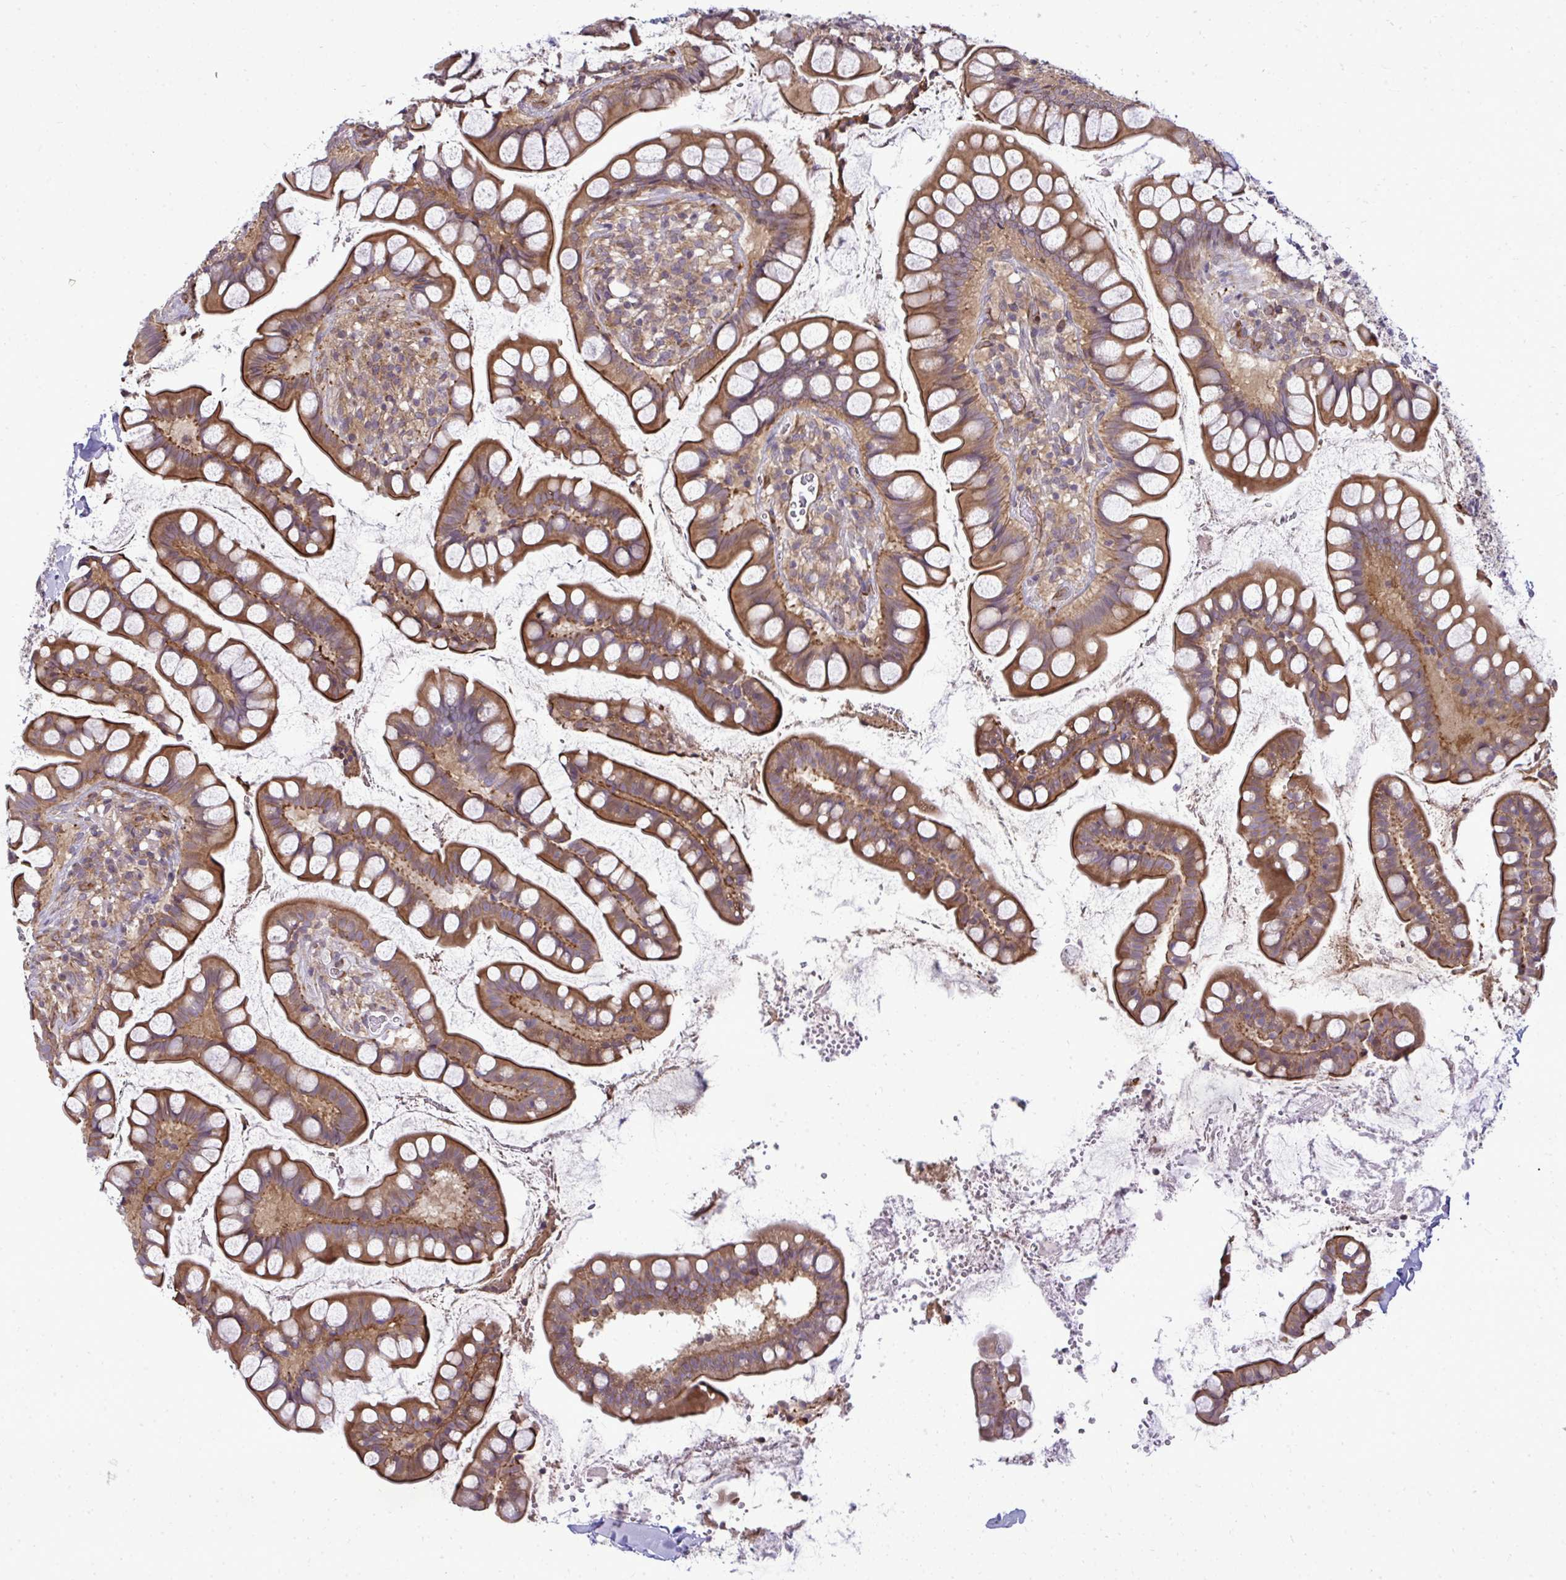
{"staining": {"intensity": "moderate", "quantity": ">75%", "location": "cytoplasmic/membranous"}, "tissue": "small intestine", "cell_type": "Glandular cells", "image_type": "normal", "snomed": [{"axis": "morphology", "description": "Normal tissue, NOS"}, {"axis": "topography", "description": "Small intestine"}], "caption": "Immunohistochemistry image of unremarkable small intestine: small intestine stained using immunohistochemistry reveals medium levels of moderate protein expression localized specifically in the cytoplasmic/membranous of glandular cells, appearing as a cytoplasmic/membranous brown color.", "gene": "FUT10", "patient": {"sex": "male", "age": 70}}